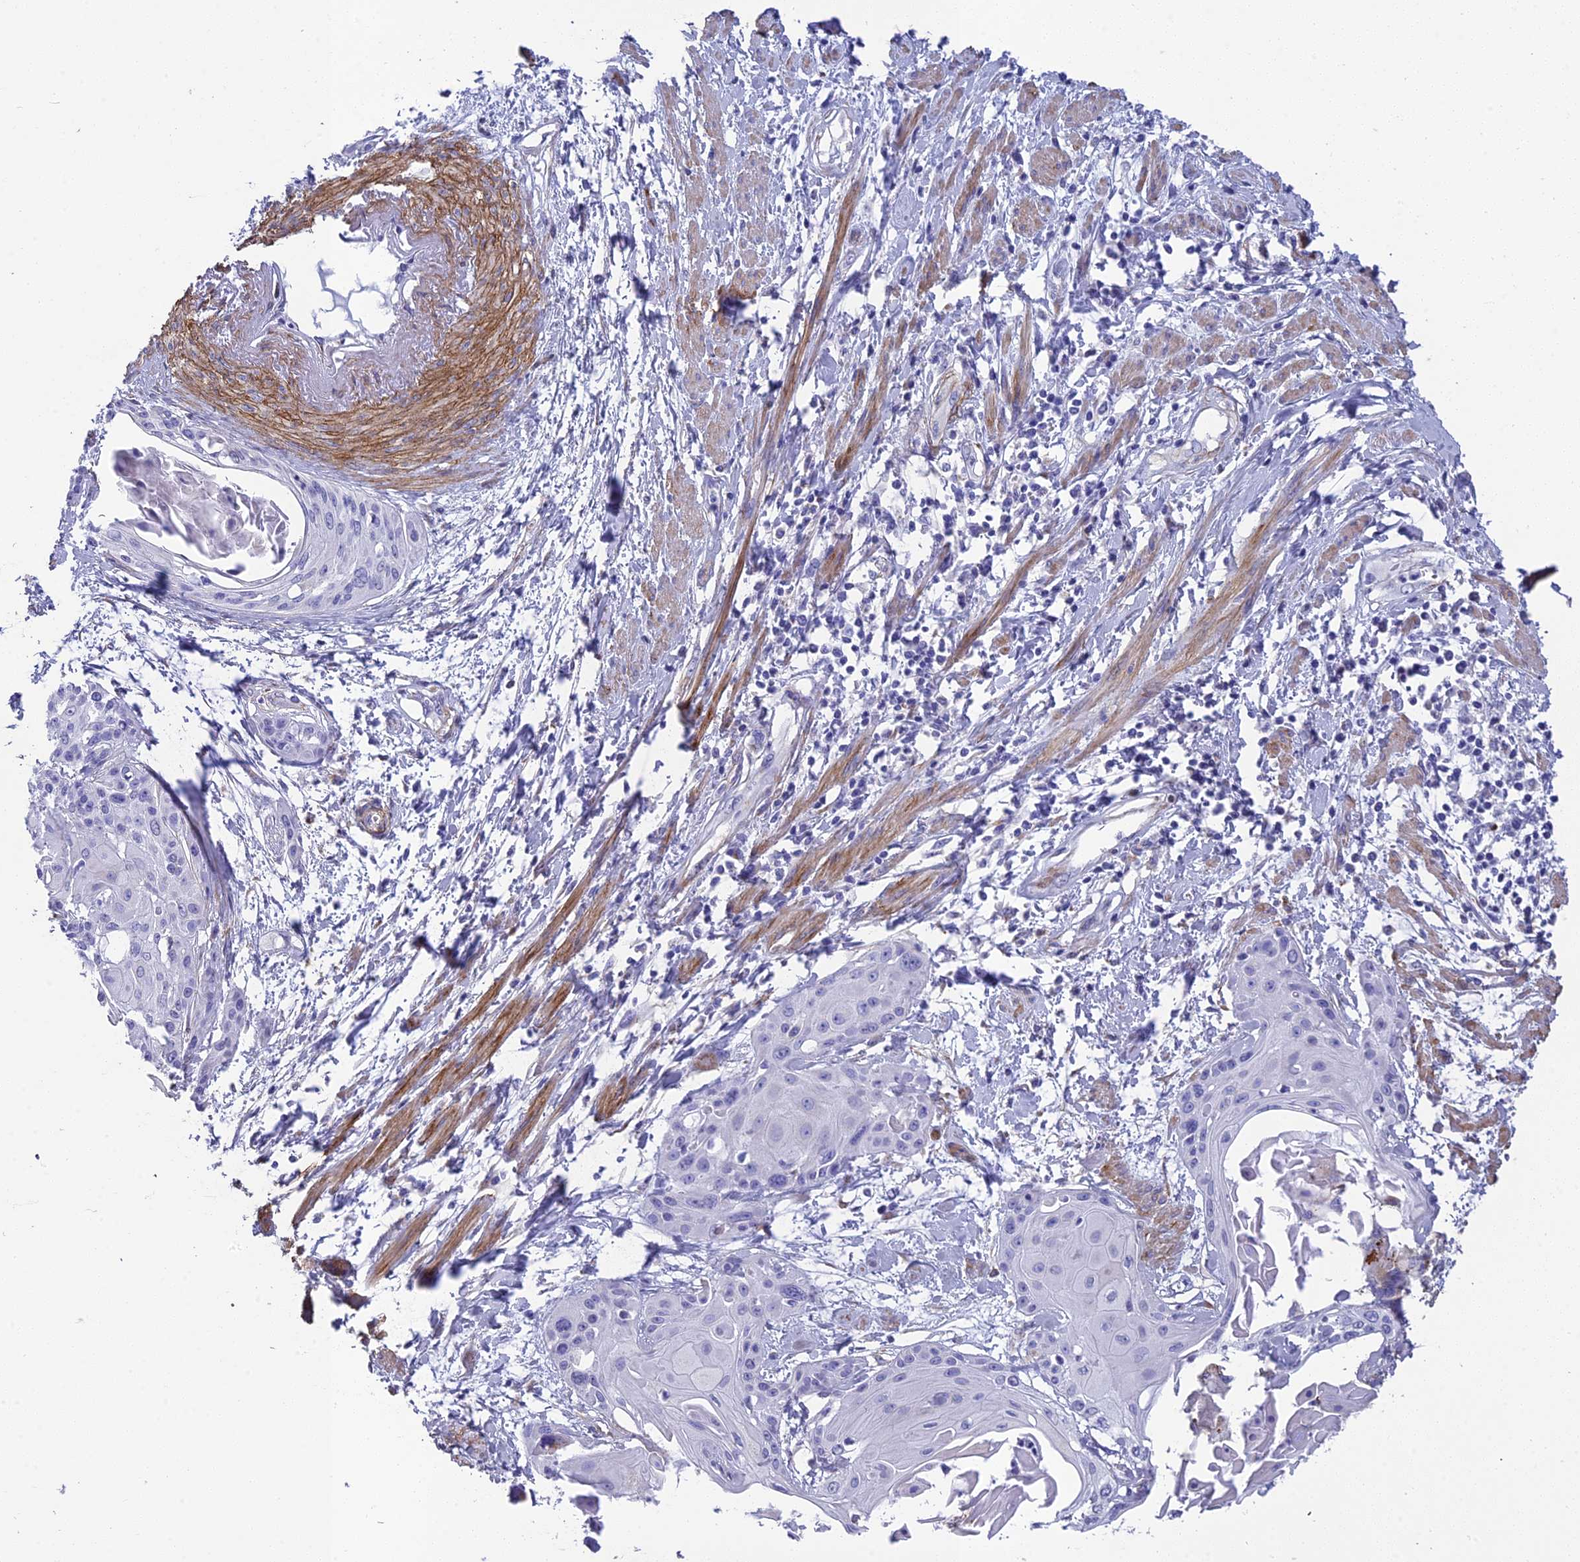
{"staining": {"intensity": "negative", "quantity": "none", "location": "none"}, "tissue": "cervical cancer", "cell_type": "Tumor cells", "image_type": "cancer", "snomed": [{"axis": "morphology", "description": "Squamous cell carcinoma, NOS"}, {"axis": "topography", "description": "Cervix"}], "caption": "Cervical cancer stained for a protein using immunohistochemistry (IHC) exhibits no staining tumor cells.", "gene": "TNS1", "patient": {"sex": "female", "age": 57}}